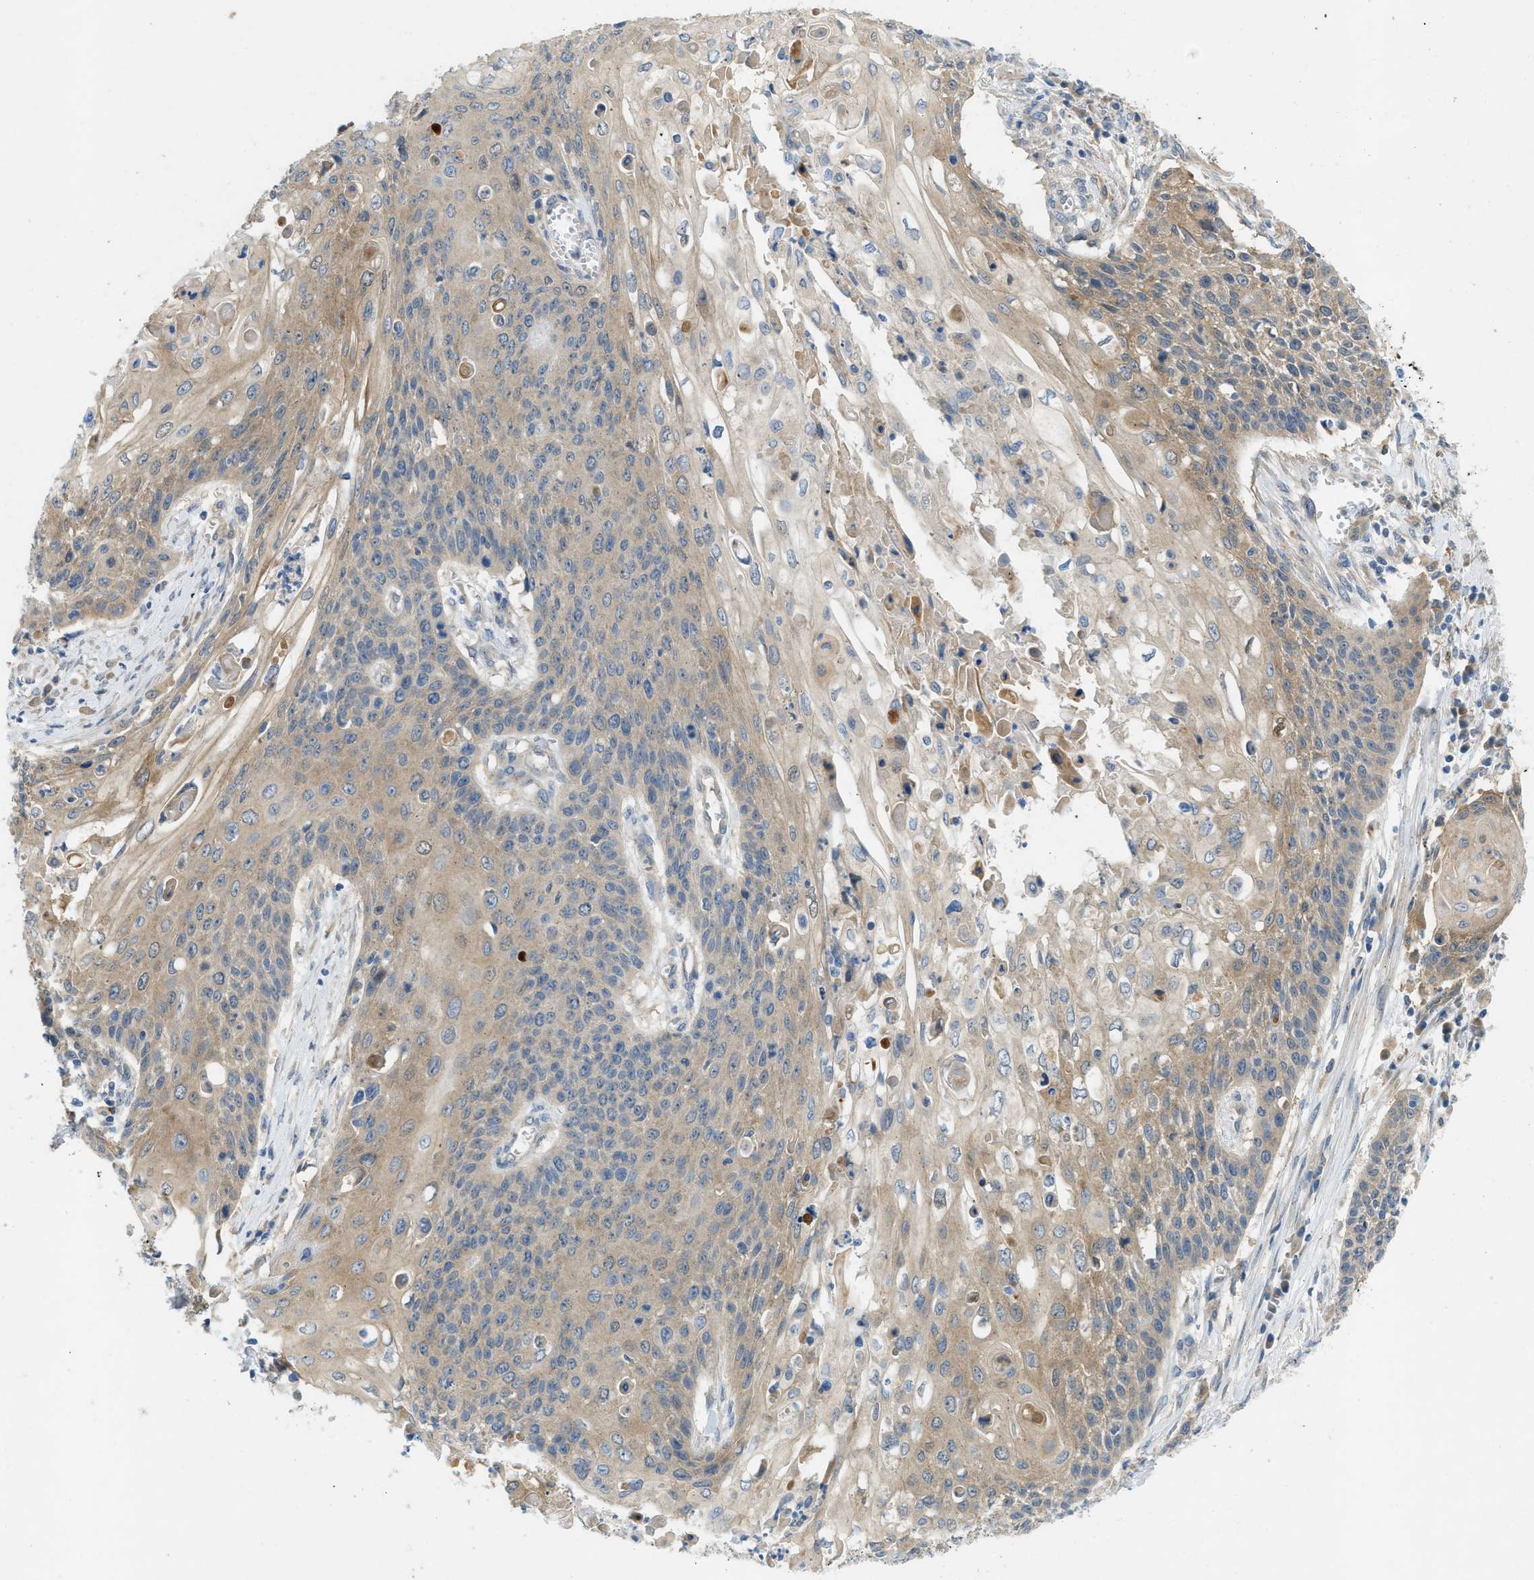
{"staining": {"intensity": "weak", "quantity": "25%-75%", "location": "cytoplasmic/membranous"}, "tissue": "cervical cancer", "cell_type": "Tumor cells", "image_type": "cancer", "snomed": [{"axis": "morphology", "description": "Squamous cell carcinoma, NOS"}, {"axis": "topography", "description": "Cervix"}], "caption": "Brown immunohistochemical staining in human cervical squamous cell carcinoma reveals weak cytoplasmic/membranous positivity in about 25%-75% of tumor cells.", "gene": "RIPK2", "patient": {"sex": "female", "age": 39}}